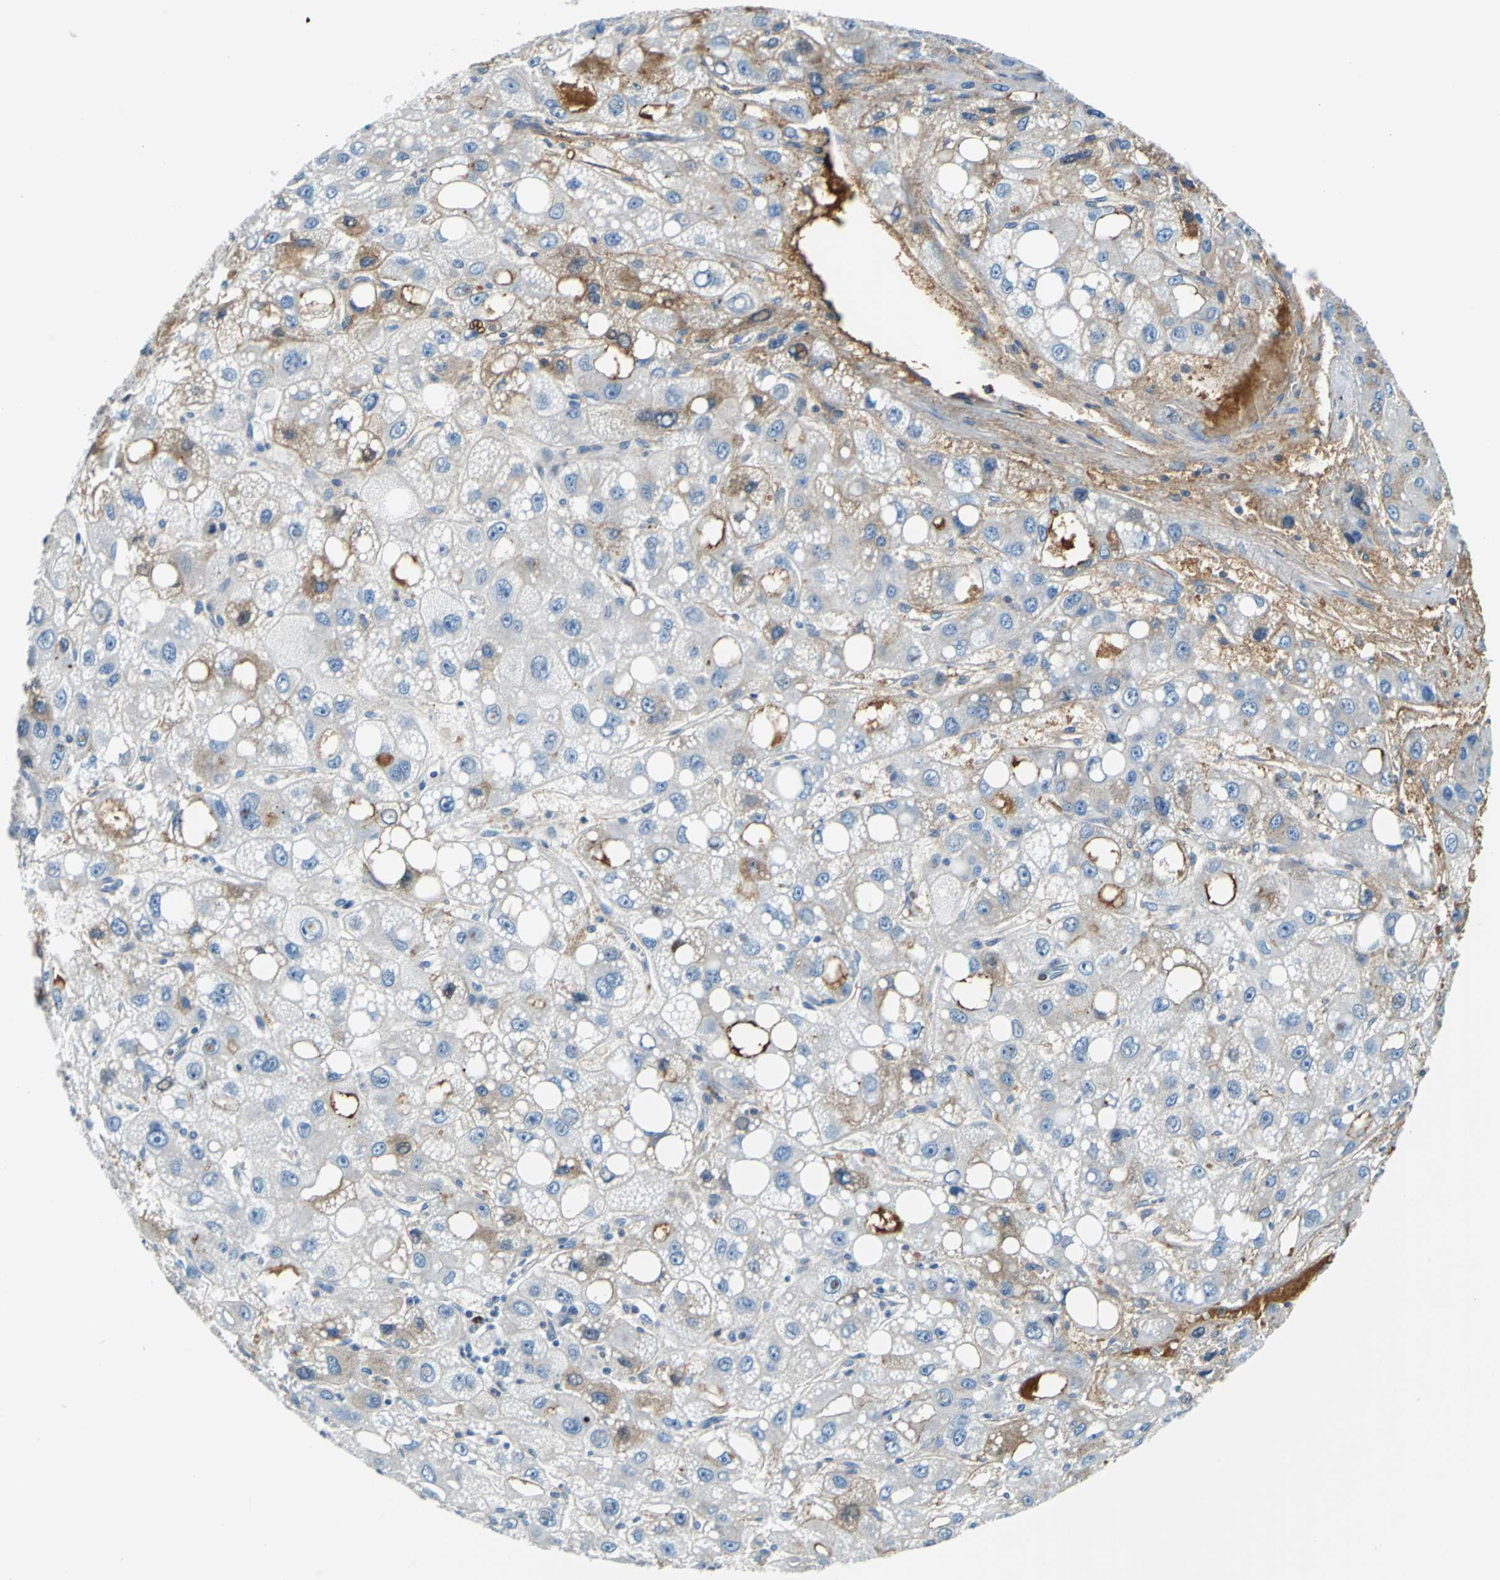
{"staining": {"intensity": "moderate", "quantity": "<25%", "location": "cytoplasmic/membranous"}, "tissue": "liver cancer", "cell_type": "Tumor cells", "image_type": "cancer", "snomed": [{"axis": "morphology", "description": "Carcinoma, Hepatocellular, NOS"}, {"axis": "topography", "description": "Liver"}], "caption": "Immunohistochemical staining of hepatocellular carcinoma (liver) reveals low levels of moderate cytoplasmic/membranous protein expression in approximately <25% of tumor cells. (DAB IHC with brightfield microscopy, high magnification).", "gene": "ALB", "patient": {"sex": "male", "age": 55}}